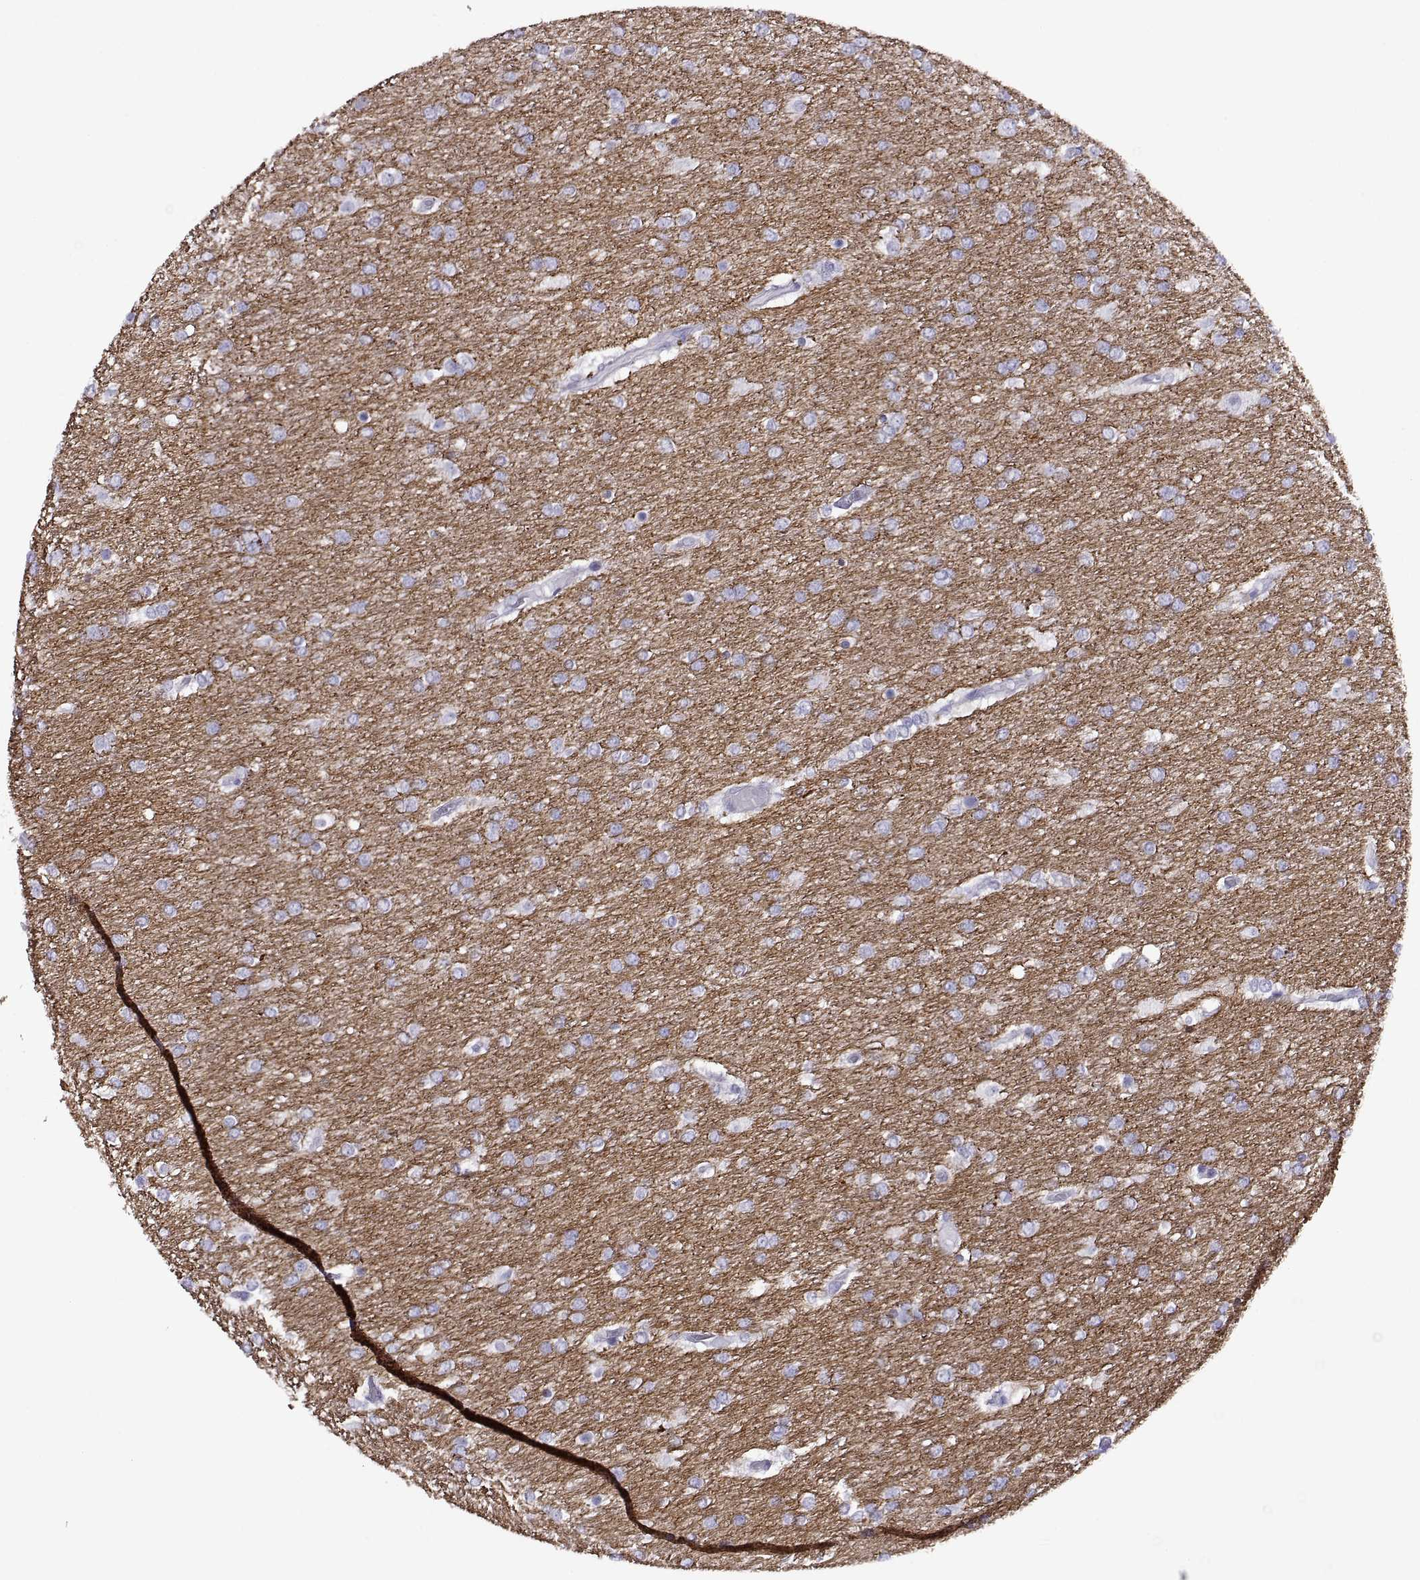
{"staining": {"intensity": "negative", "quantity": "none", "location": "none"}, "tissue": "glioma", "cell_type": "Tumor cells", "image_type": "cancer", "snomed": [{"axis": "morphology", "description": "Glioma, malignant, High grade"}, {"axis": "topography", "description": "Brain"}], "caption": "Immunohistochemistry (IHC) image of neoplastic tissue: high-grade glioma (malignant) stained with DAB exhibits no significant protein staining in tumor cells. (Stains: DAB (3,3'-diaminobenzidine) immunohistochemistry with hematoxylin counter stain, Microscopy: brightfield microscopy at high magnification).", "gene": "RGS20", "patient": {"sex": "female", "age": 61}}